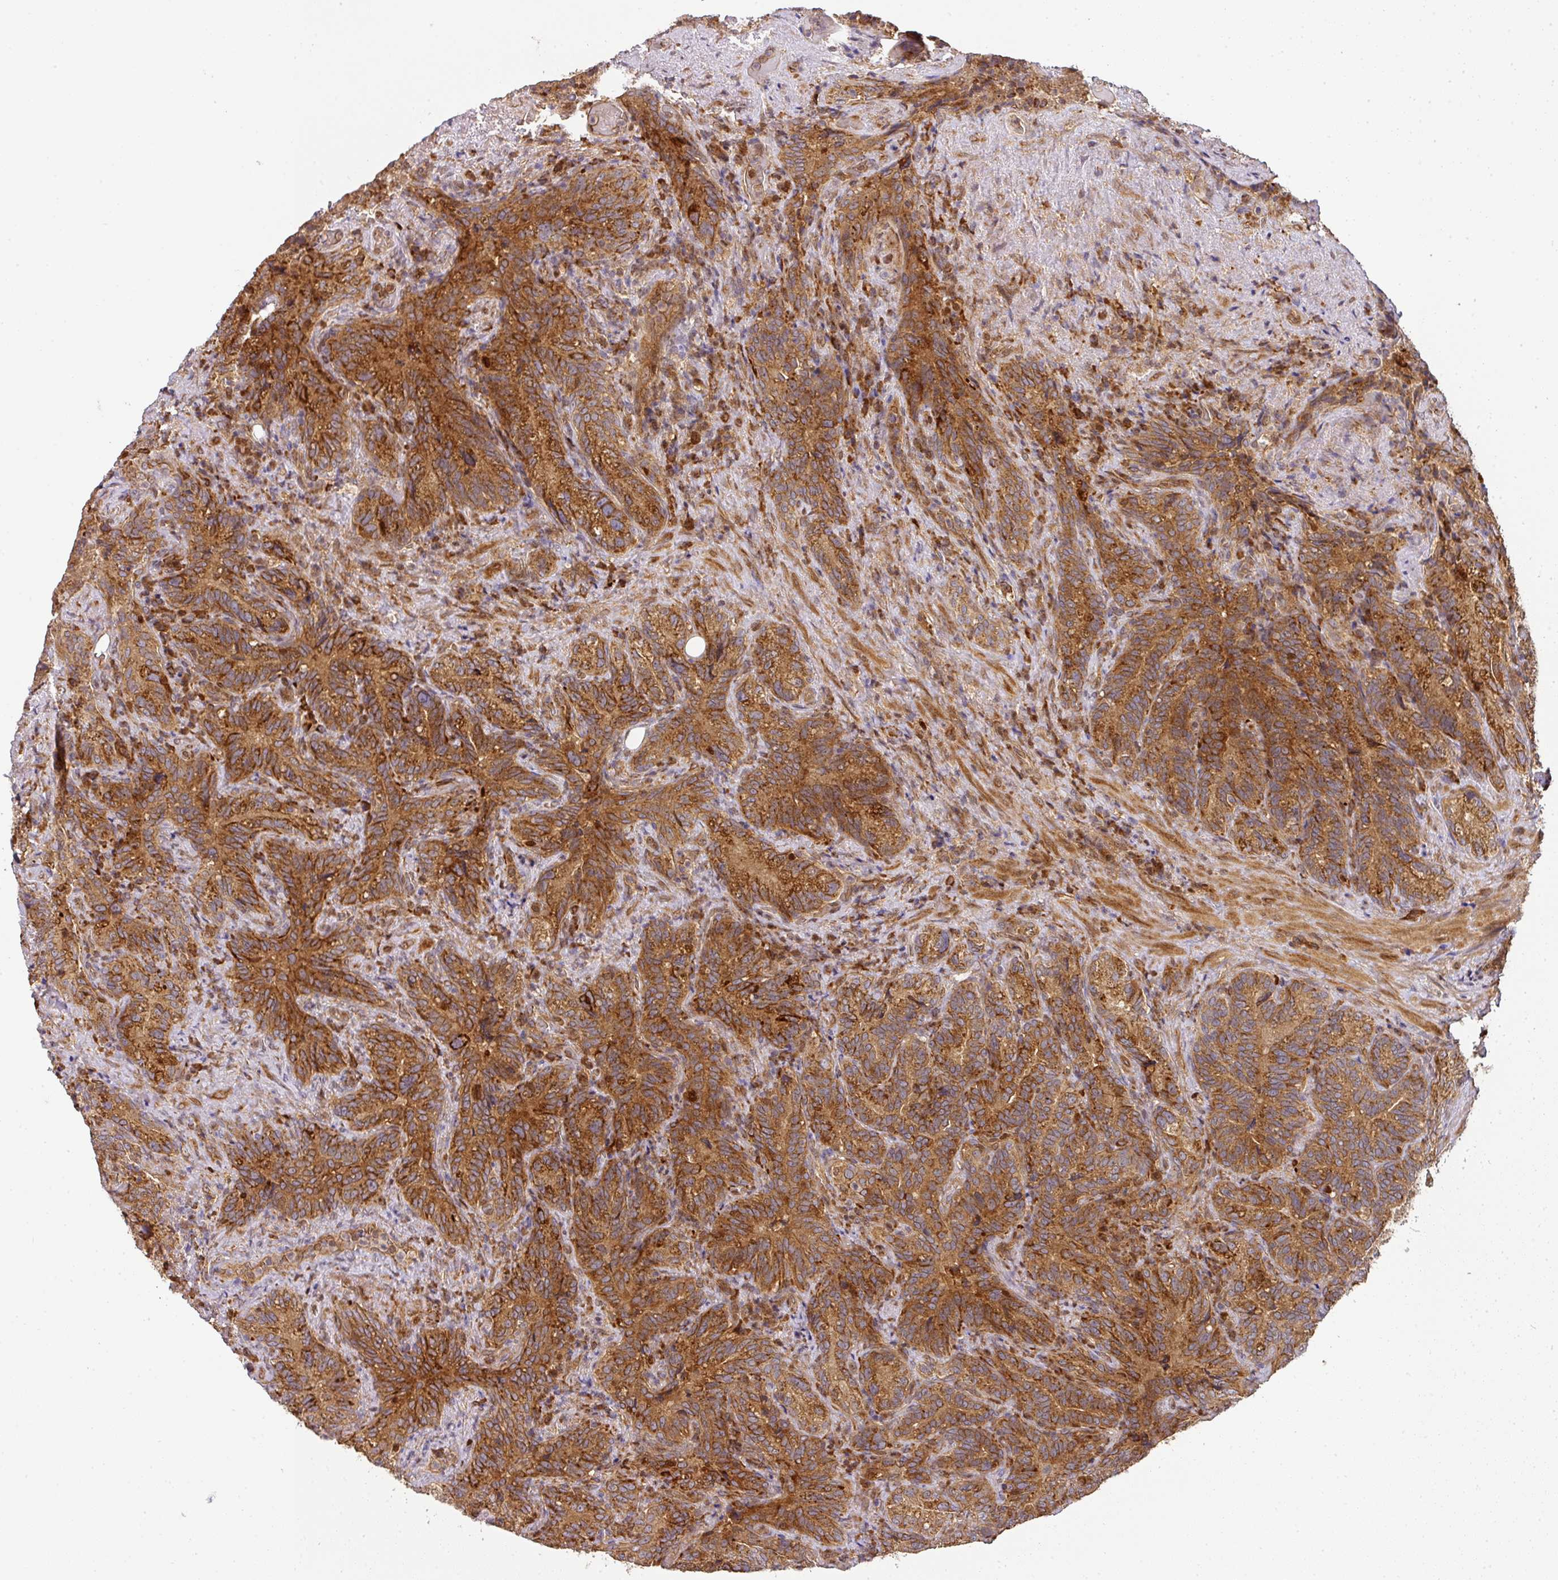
{"staining": {"intensity": "strong", "quantity": ">75%", "location": "cytoplasmic/membranous"}, "tissue": "seminal vesicle", "cell_type": "Glandular cells", "image_type": "normal", "snomed": [{"axis": "morphology", "description": "Normal tissue, NOS"}, {"axis": "topography", "description": "Seminal veicle"}], "caption": "Strong cytoplasmic/membranous staining is appreciated in approximately >75% of glandular cells in normal seminal vesicle. (DAB (3,3'-diaminobenzidine) IHC with brightfield microscopy, high magnification).", "gene": "MALSU1", "patient": {"sex": "male", "age": 68}}